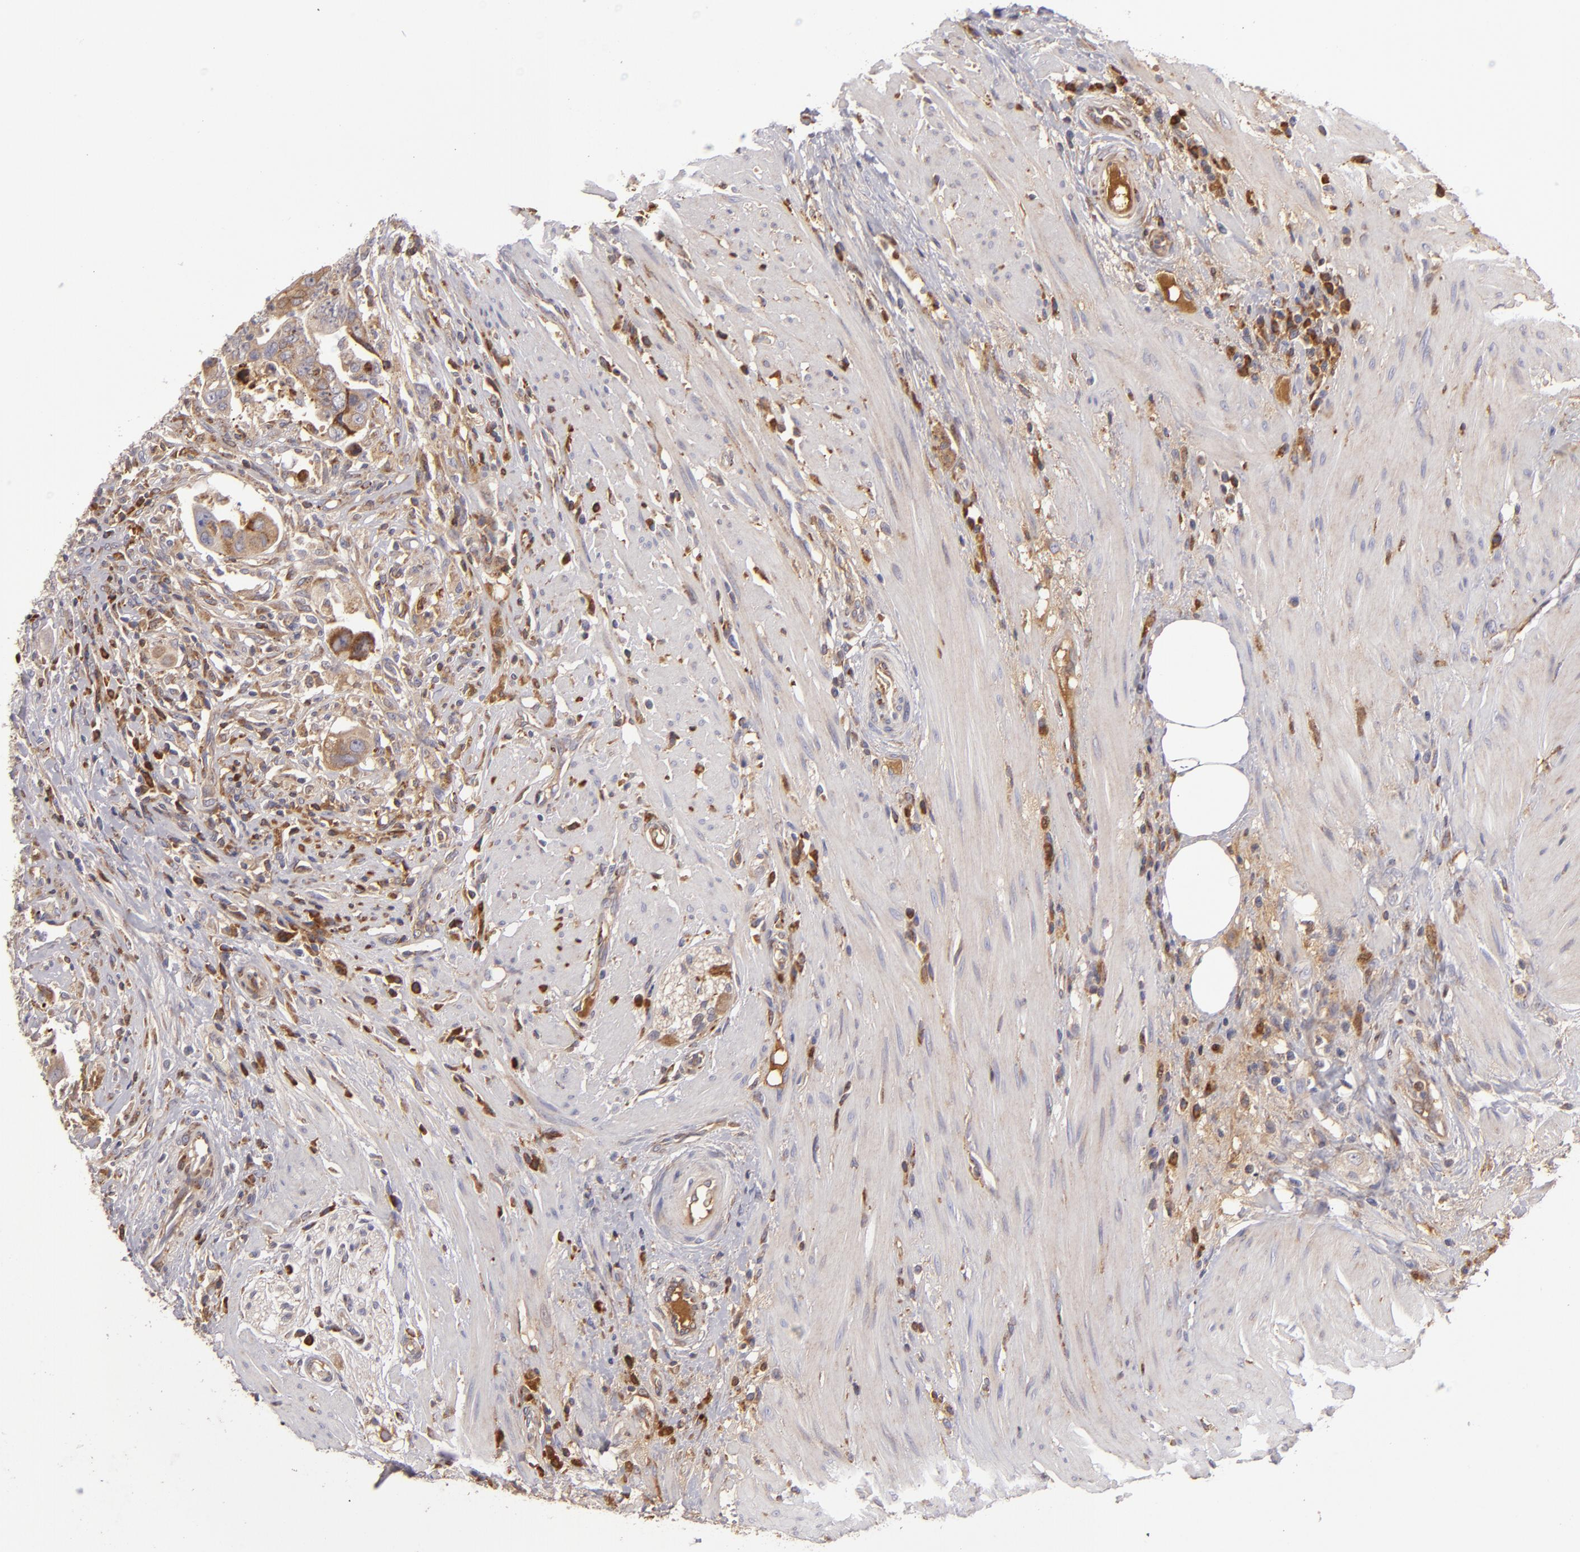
{"staining": {"intensity": "moderate", "quantity": ">75%", "location": "cytoplasmic/membranous"}, "tissue": "colorectal cancer", "cell_type": "Tumor cells", "image_type": "cancer", "snomed": [{"axis": "morphology", "description": "Adenocarcinoma, NOS"}, {"axis": "topography", "description": "Rectum"}], "caption": "Immunohistochemical staining of adenocarcinoma (colorectal) demonstrates medium levels of moderate cytoplasmic/membranous positivity in about >75% of tumor cells.", "gene": "CFB", "patient": {"sex": "male", "age": 53}}